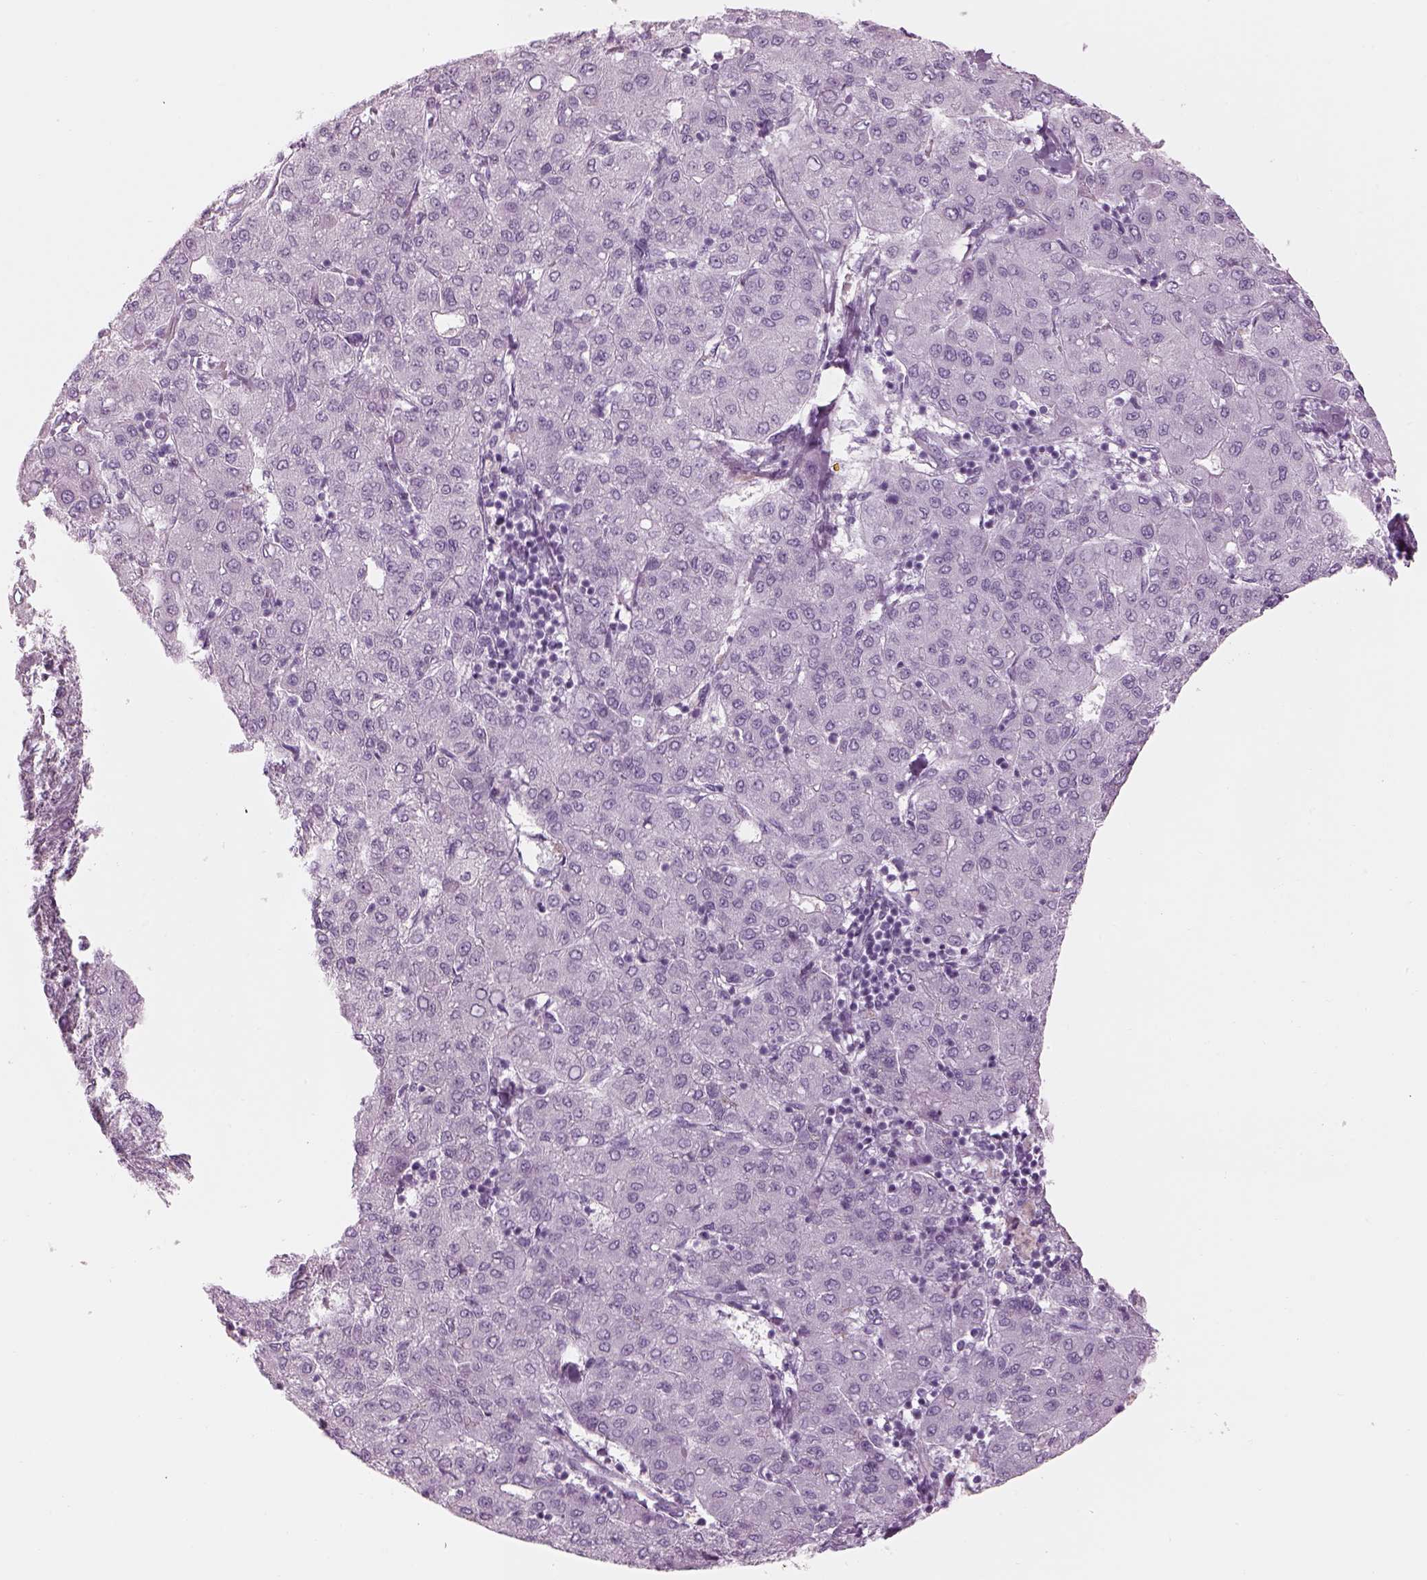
{"staining": {"intensity": "negative", "quantity": "none", "location": "none"}, "tissue": "liver cancer", "cell_type": "Tumor cells", "image_type": "cancer", "snomed": [{"axis": "morphology", "description": "Carcinoma, Hepatocellular, NOS"}, {"axis": "topography", "description": "Liver"}], "caption": "An image of liver cancer stained for a protein reveals no brown staining in tumor cells.", "gene": "SAG", "patient": {"sex": "male", "age": 65}}